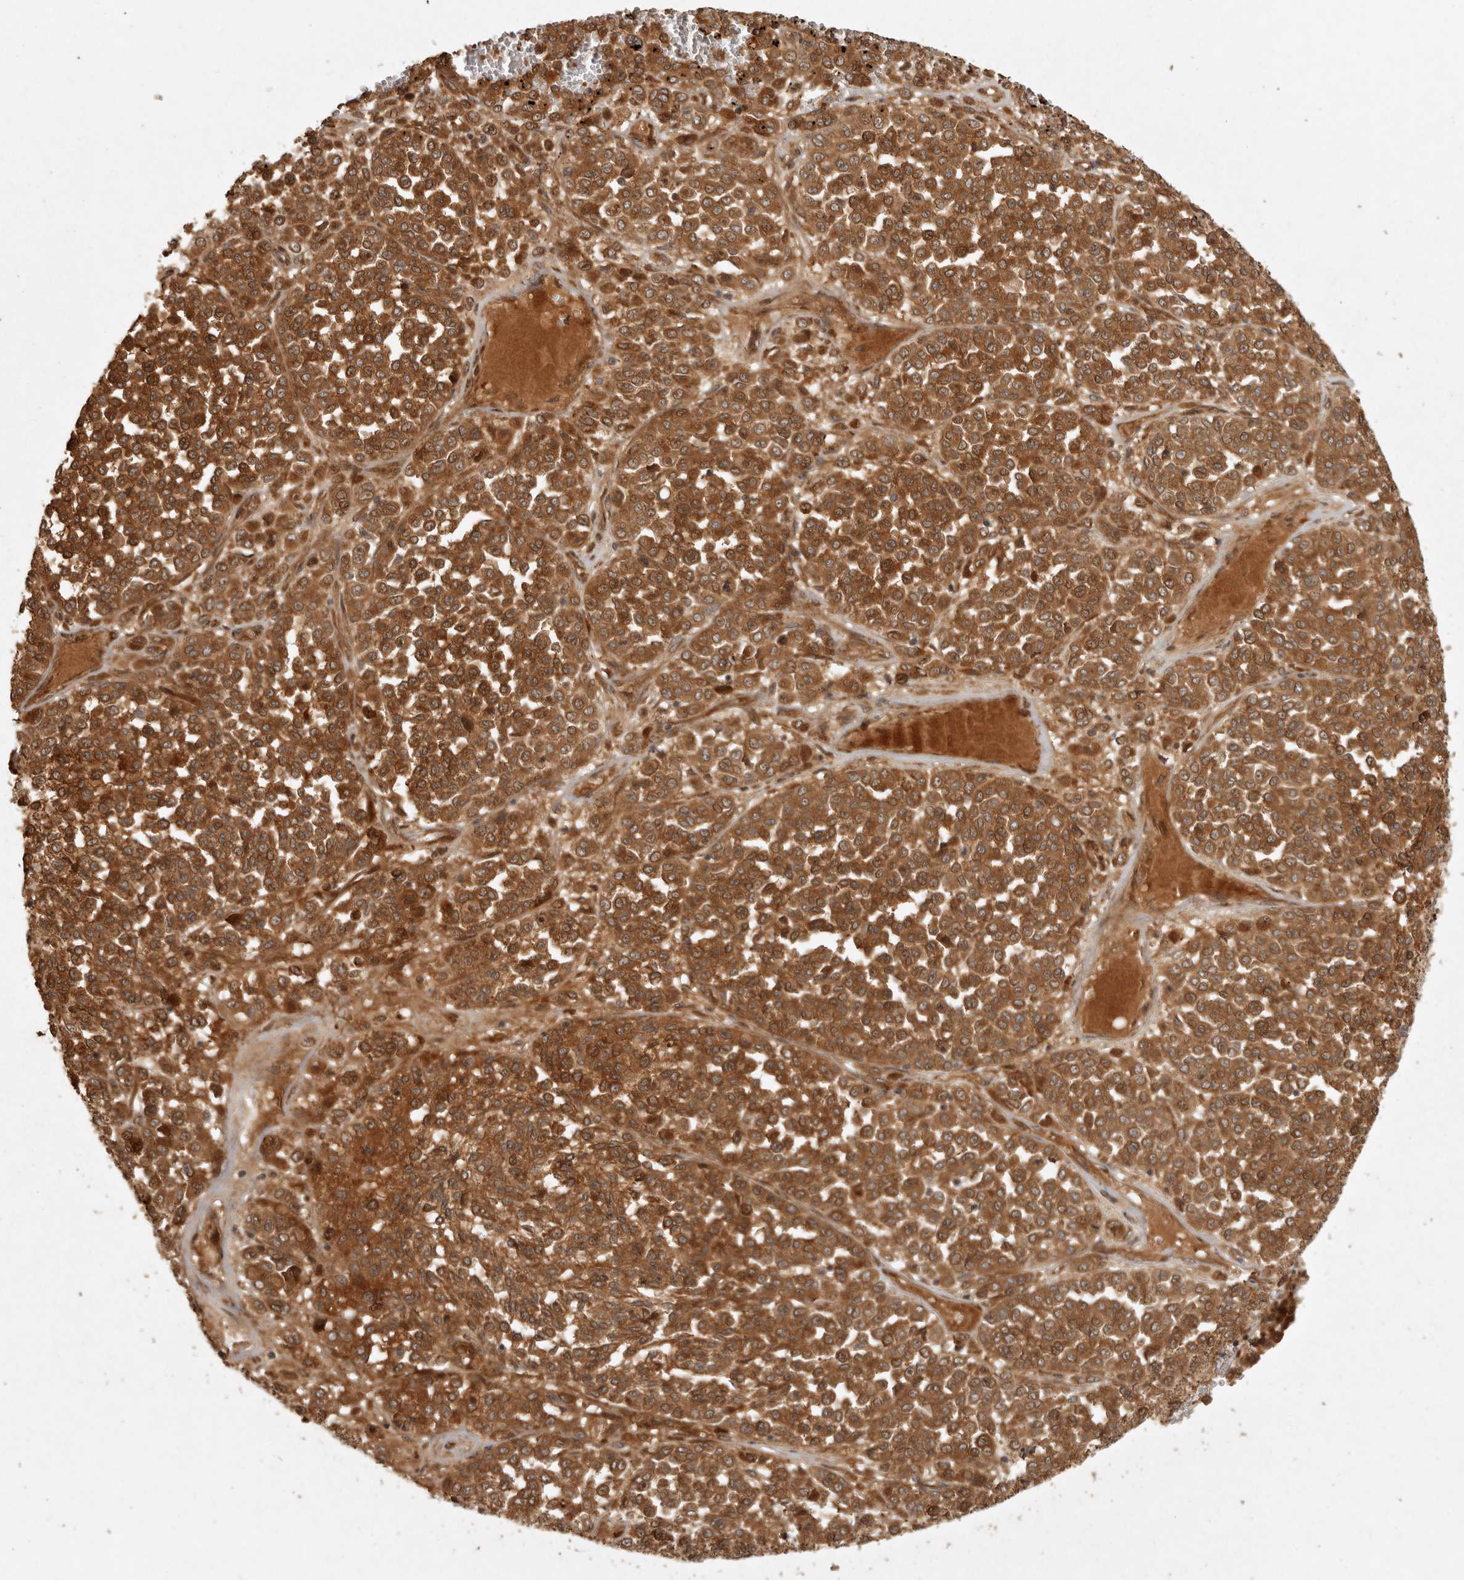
{"staining": {"intensity": "strong", "quantity": ">75%", "location": "cytoplasmic/membranous"}, "tissue": "melanoma", "cell_type": "Tumor cells", "image_type": "cancer", "snomed": [{"axis": "morphology", "description": "Malignant melanoma, Metastatic site"}, {"axis": "topography", "description": "Pancreas"}], "caption": "Strong cytoplasmic/membranous positivity for a protein is seen in about >75% of tumor cells of melanoma using immunohistochemistry.", "gene": "CAMSAP2", "patient": {"sex": "female", "age": 30}}